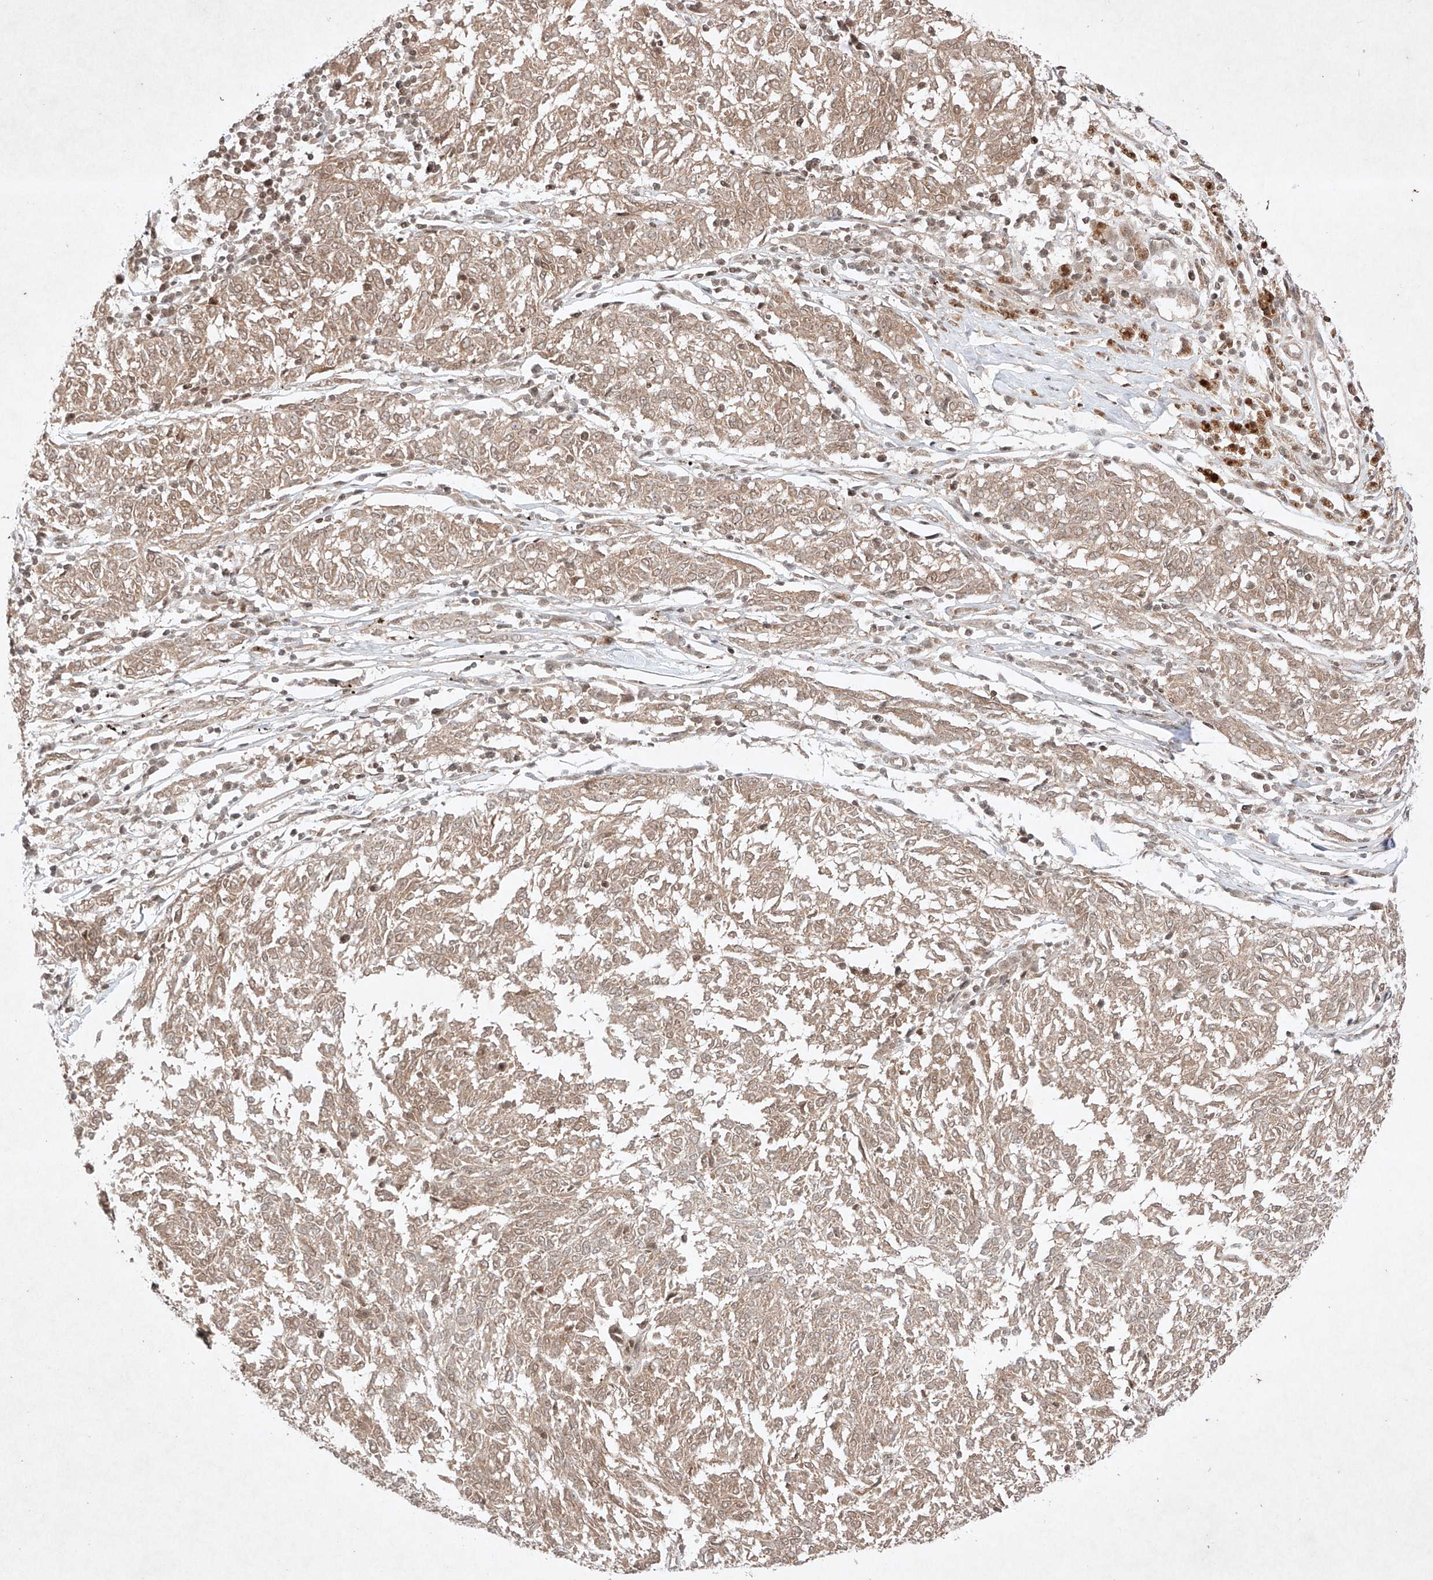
{"staining": {"intensity": "weak", "quantity": "25%-75%", "location": "cytoplasmic/membranous"}, "tissue": "melanoma", "cell_type": "Tumor cells", "image_type": "cancer", "snomed": [{"axis": "morphology", "description": "Malignant melanoma, NOS"}, {"axis": "topography", "description": "Skin"}], "caption": "A photomicrograph of malignant melanoma stained for a protein reveals weak cytoplasmic/membranous brown staining in tumor cells.", "gene": "RNF31", "patient": {"sex": "female", "age": 72}}